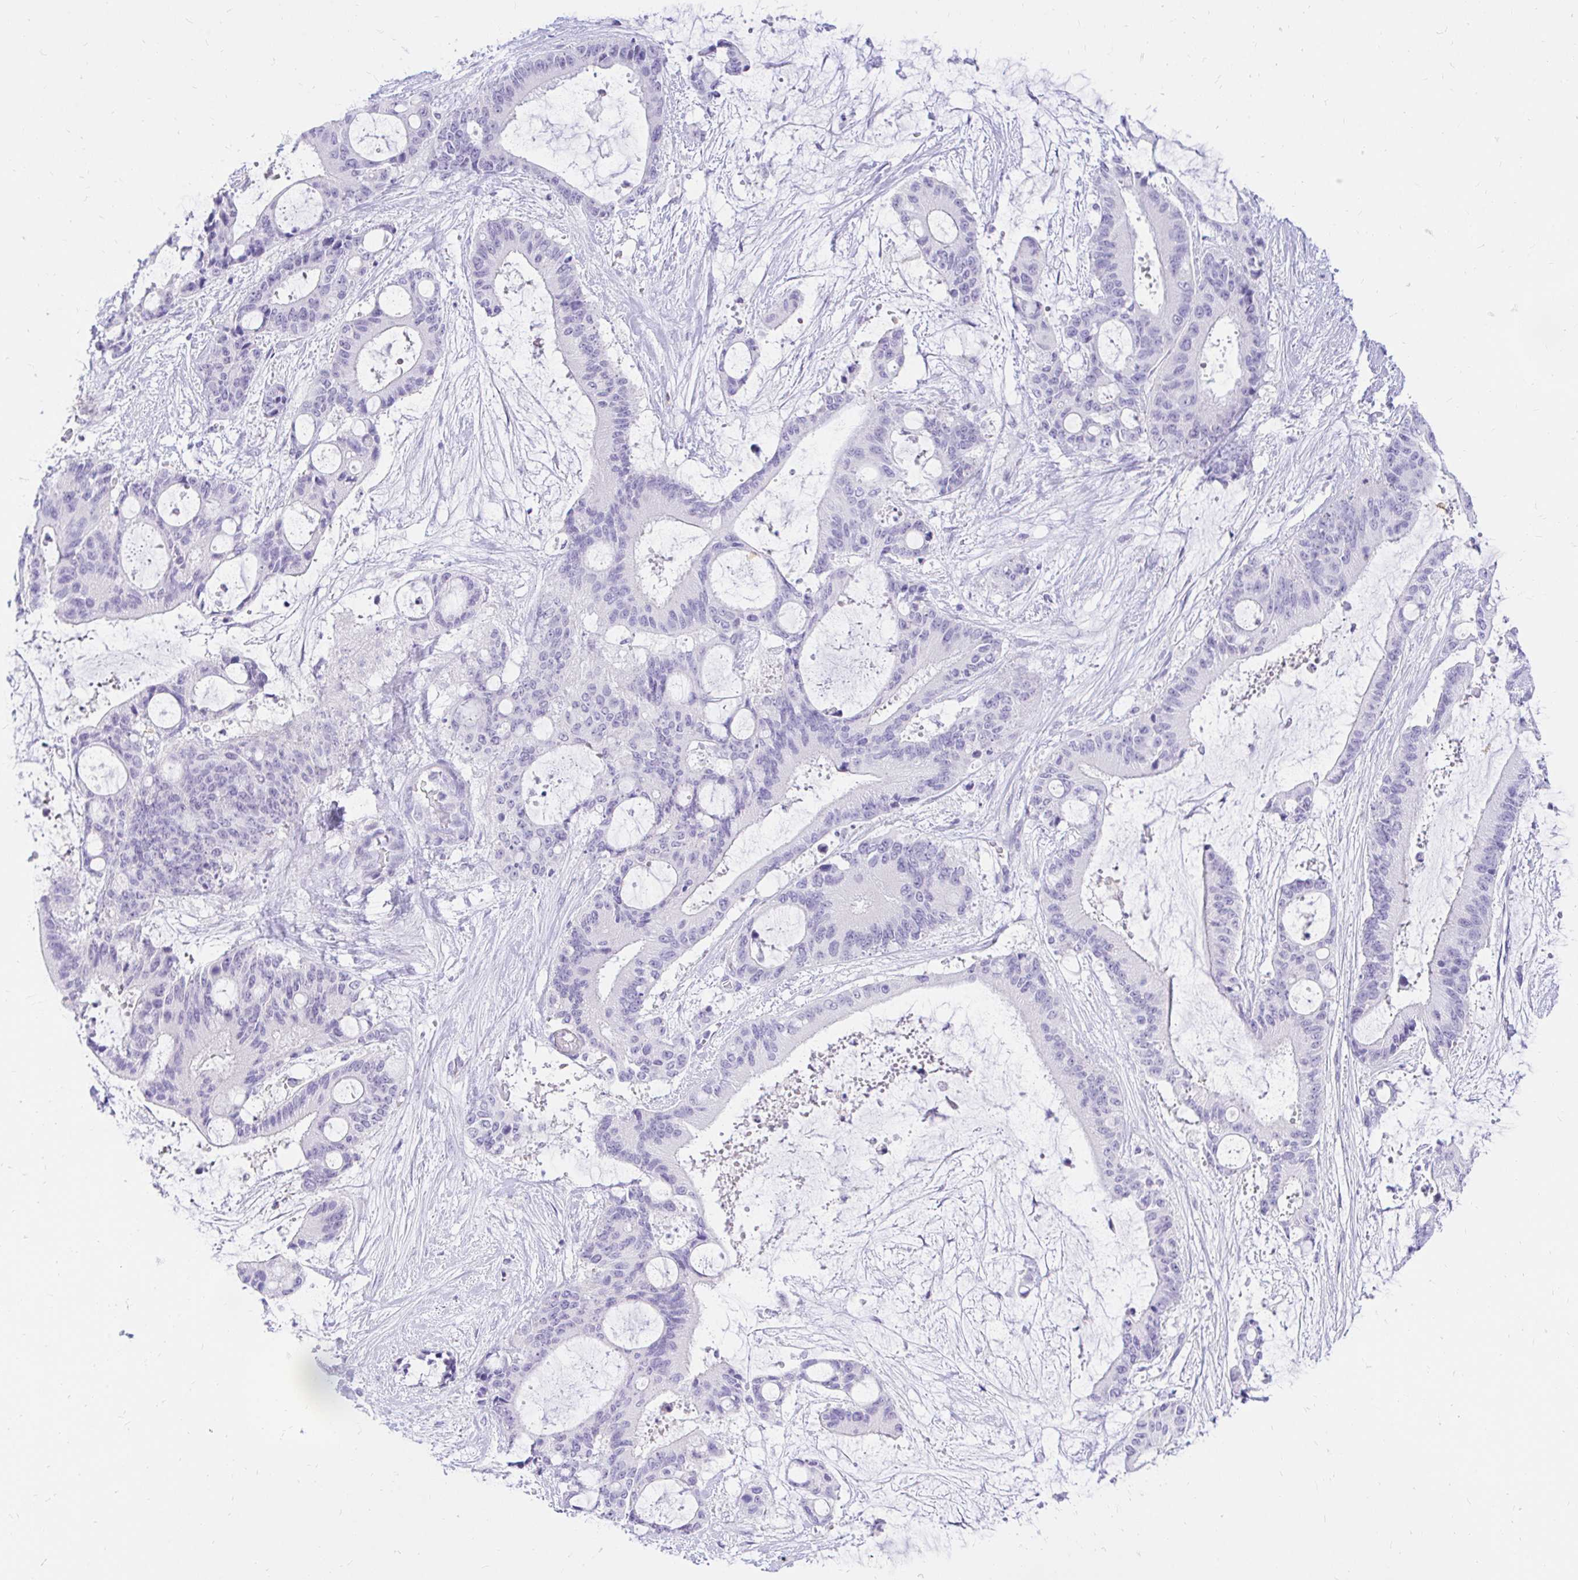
{"staining": {"intensity": "negative", "quantity": "none", "location": "none"}, "tissue": "liver cancer", "cell_type": "Tumor cells", "image_type": "cancer", "snomed": [{"axis": "morphology", "description": "Normal tissue, NOS"}, {"axis": "morphology", "description": "Cholangiocarcinoma"}, {"axis": "topography", "description": "Liver"}, {"axis": "topography", "description": "Peripheral nerve tissue"}], "caption": "Immunohistochemical staining of liver cancer (cholangiocarcinoma) reveals no significant expression in tumor cells.", "gene": "FATE1", "patient": {"sex": "female", "age": 73}}